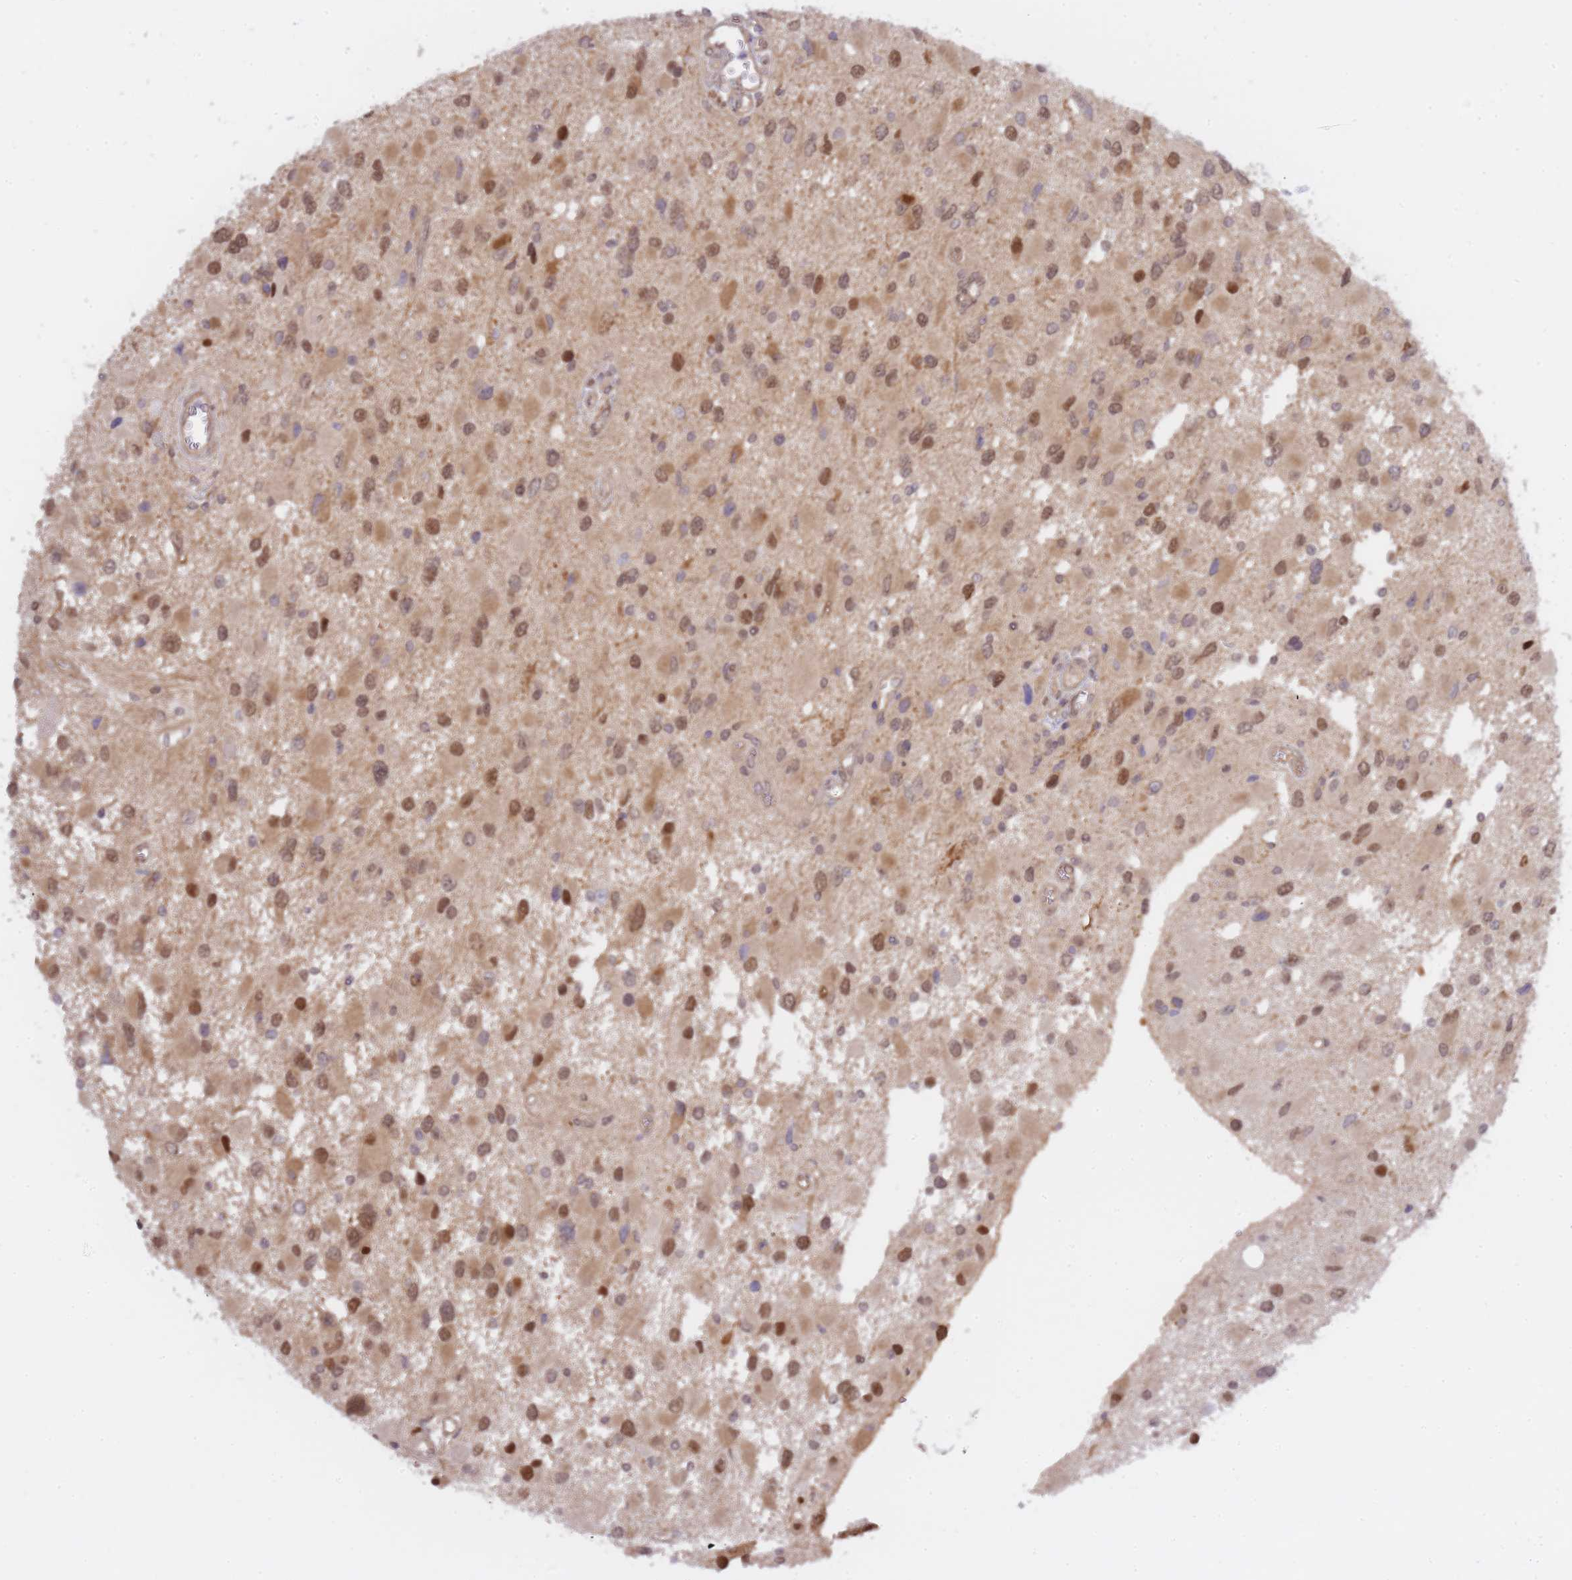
{"staining": {"intensity": "moderate", "quantity": ">75%", "location": "nuclear"}, "tissue": "glioma", "cell_type": "Tumor cells", "image_type": "cancer", "snomed": [{"axis": "morphology", "description": "Glioma, malignant, High grade"}, {"axis": "topography", "description": "Brain"}], "caption": "A brown stain shows moderate nuclear positivity of a protein in glioma tumor cells.", "gene": "NSFL1C", "patient": {"sex": "male", "age": 53}}